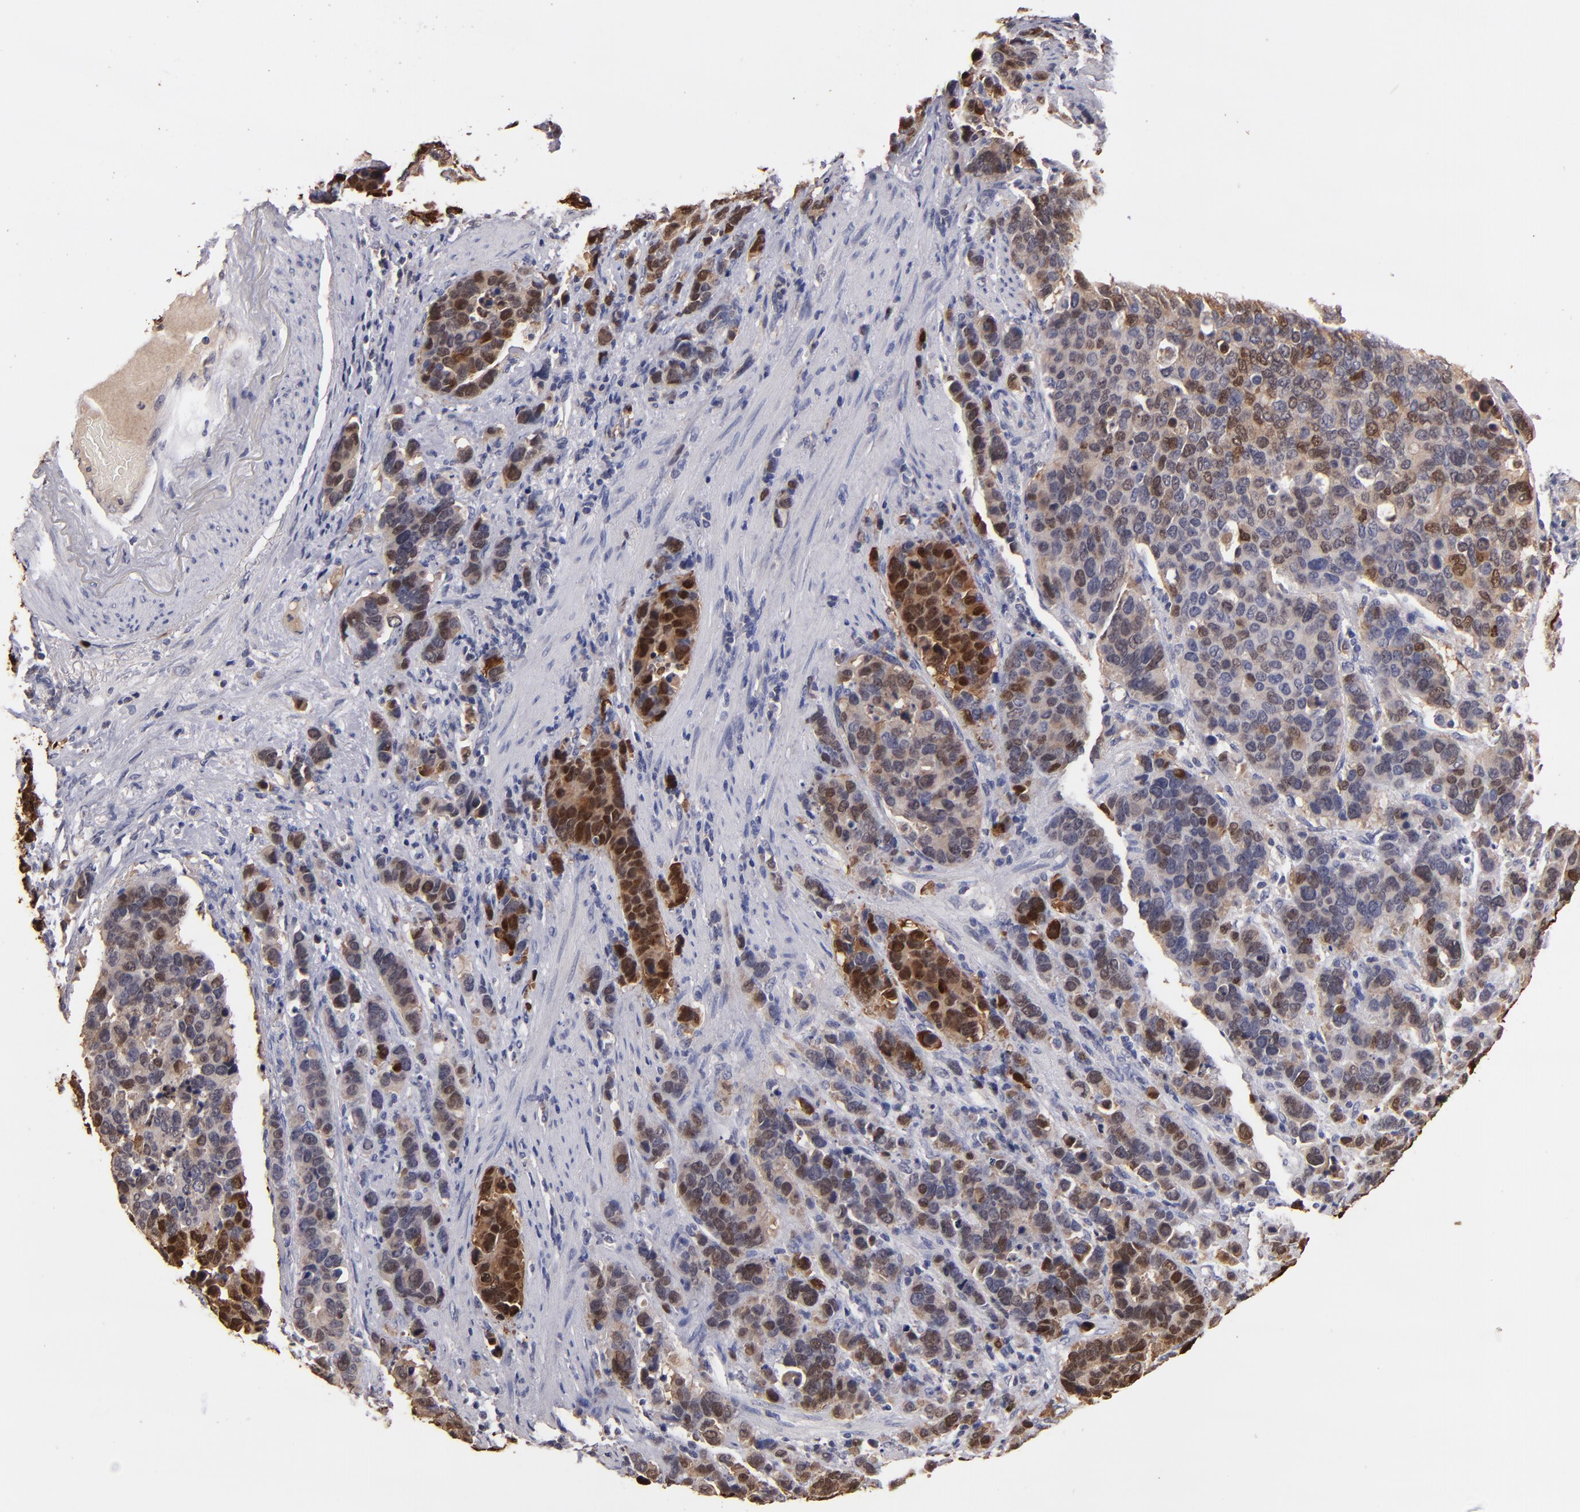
{"staining": {"intensity": "strong", "quantity": "25%-75%", "location": "cytoplasmic/membranous,nuclear"}, "tissue": "stomach cancer", "cell_type": "Tumor cells", "image_type": "cancer", "snomed": [{"axis": "morphology", "description": "Adenocarcinoma, NOS"}, {"axis": "topography", "description": "Stomach, upper"}], "caption": "The histopathology image exhibits immunohistochemical staining of stomach adenocarcinoma. There is strong cytoplasmic/membranous and nuclear staining is identified in about 25%-75% of tumor cells.", "gene": "S100A1", "patient": {"sex": "male", "age": 71}}